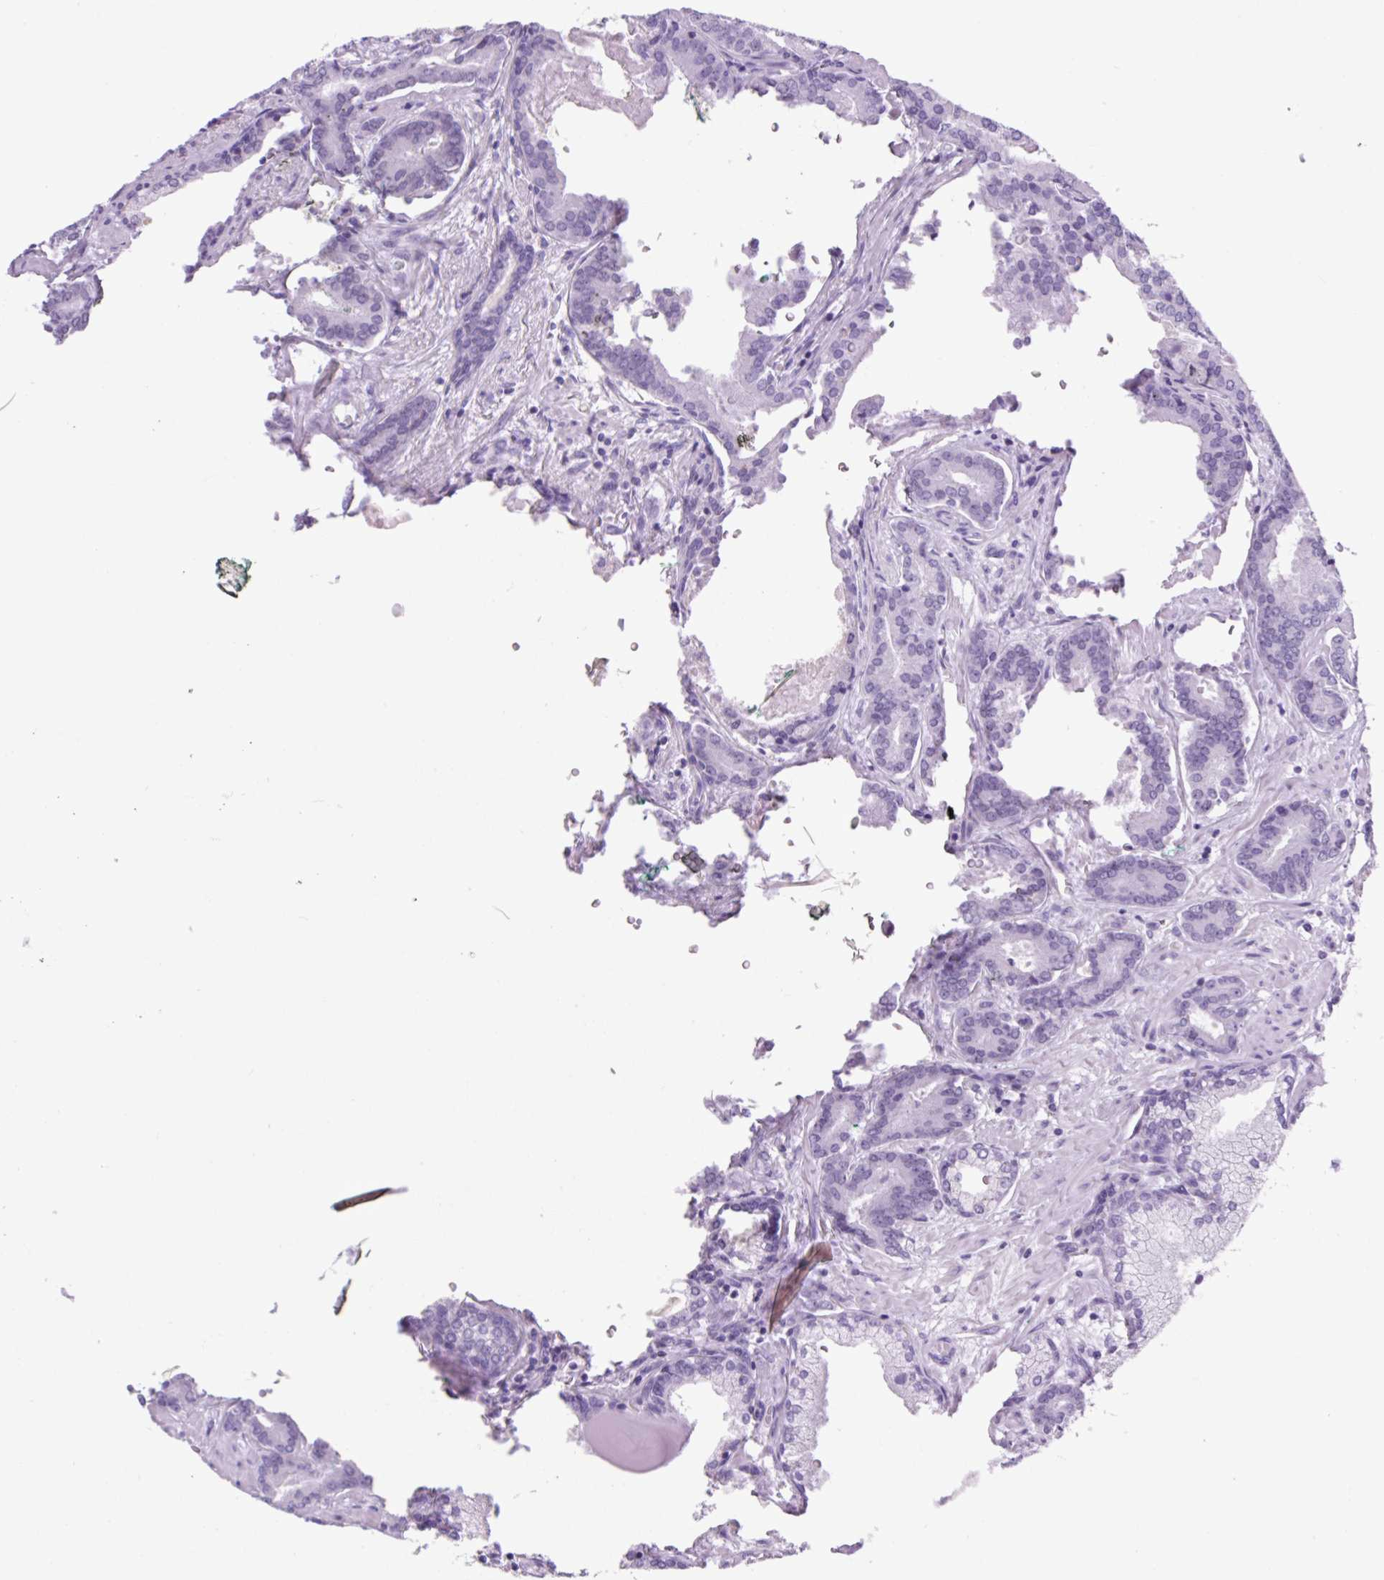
{"staining": {"intensity": "negative", "quantity": "none", "location": "none"}, "tissue": "prostate cancer", "cell_type": "Tumor cells", "image_type": "cancer", "snomed": [{"axis": "morphology", "description": "Adenocarcinoma, Low grade"}, {"axis": "topography", "description": "Prostate and seminal vesicle, NOS"}], "caption": "IHC of human prostate cancer reveals no staining in tumor cells.", "gene": "VPREB1", "patient": {"sex": "male", "age": 61}}